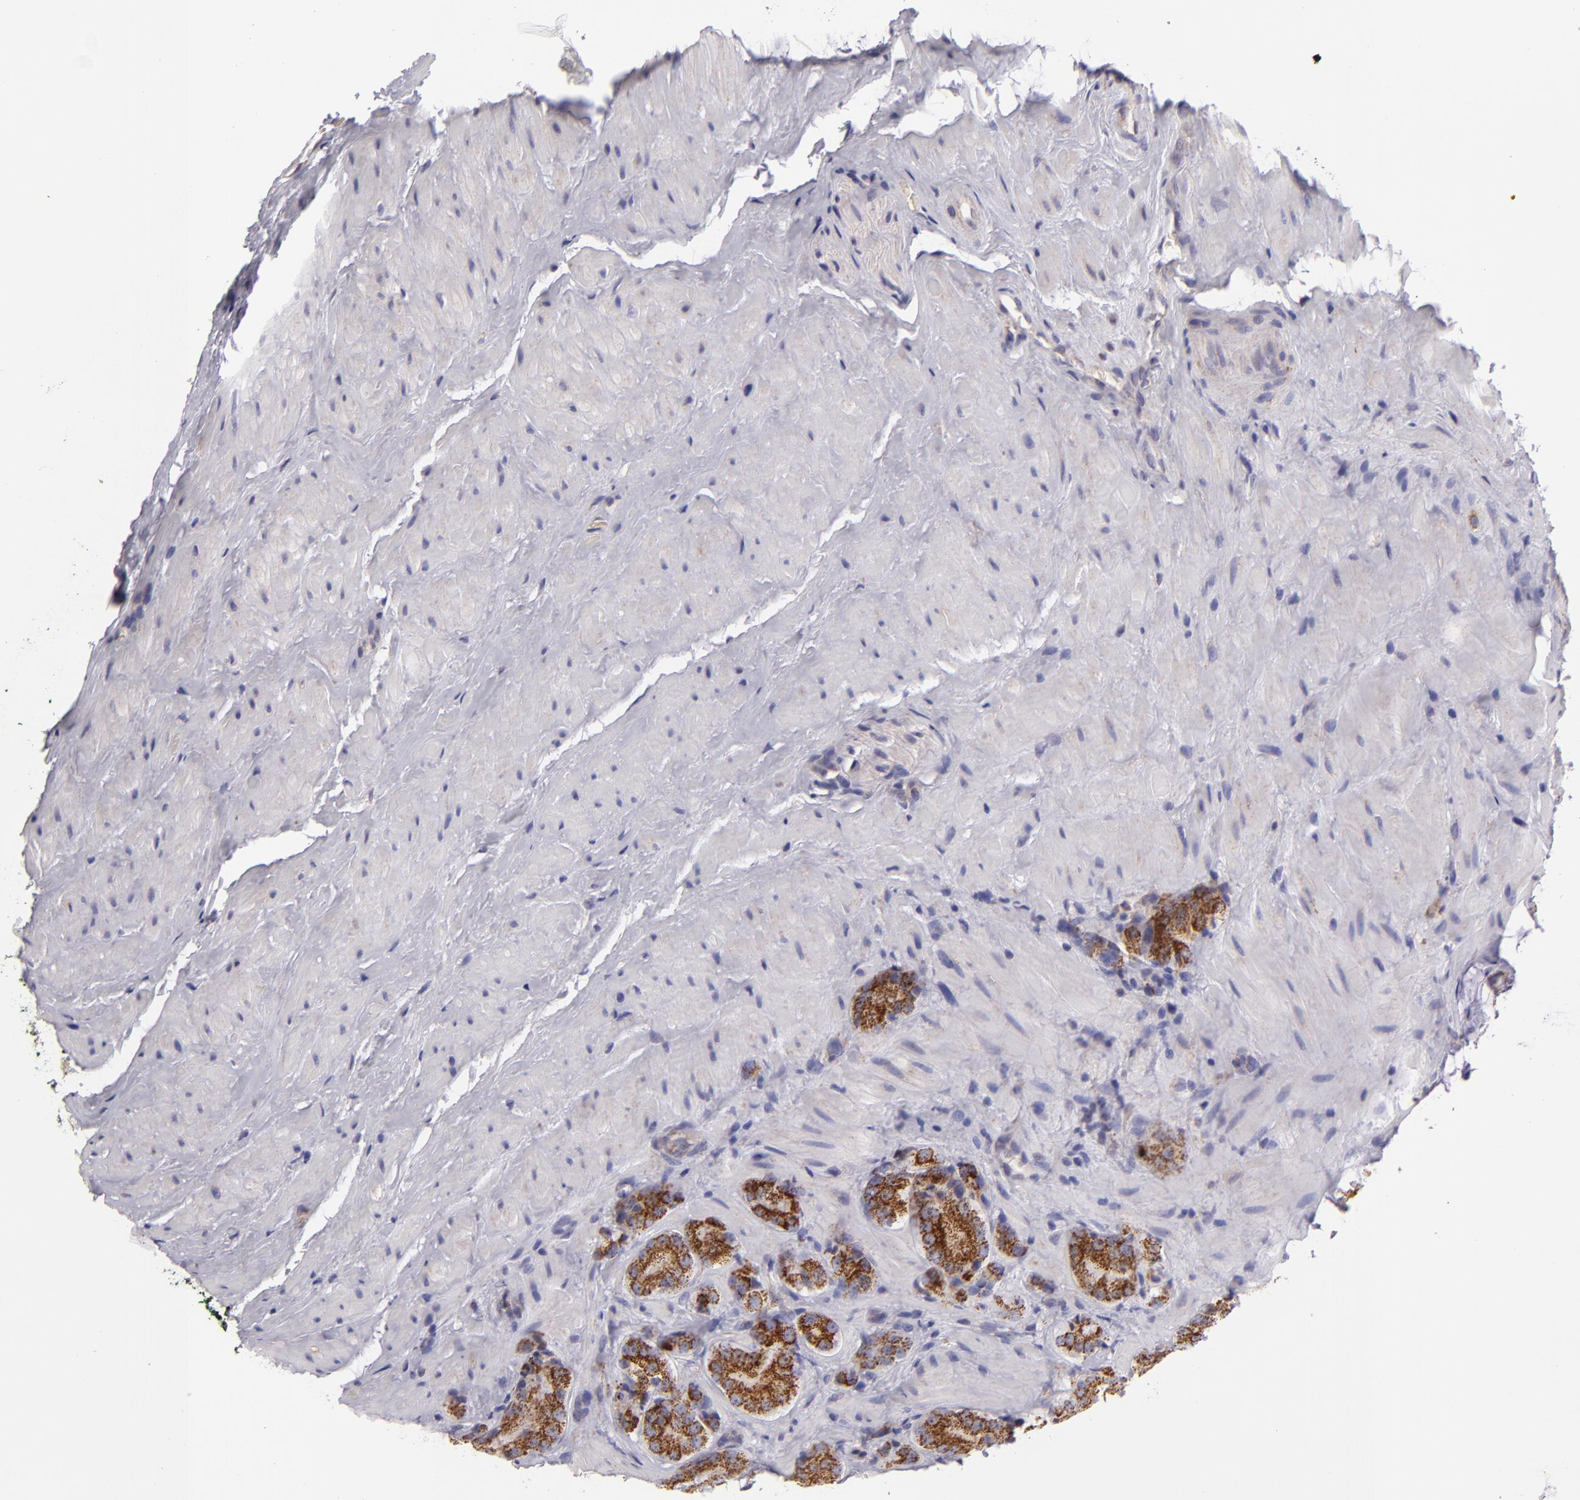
{"staining": {"intensity": "strong", "quantity": ">75%", "location": "cytoplasmic/membranous"}, "tissue": "prostate cancer", "cell_type": "Tumor cells", "image_type": "cancer", "snomed": [{"axis": "morphology", "description": "Adenocarcinoma, High grade"}, {"axis": "topography", "description": "Prostate"}], "caption": "Protein analysis of prostate cancer tissue demonstrates strong cytoplasmic/membranous staining in approximately >75% of tumor cells. The staining is performed using DAB (3,3'-diaminobenzidine) brown chromogen to label protein expression. The nuclei are counter-stained blue using hematoxylin.", "gene": "HSPD1", "patient": {"sex": "male", "age": 70}}